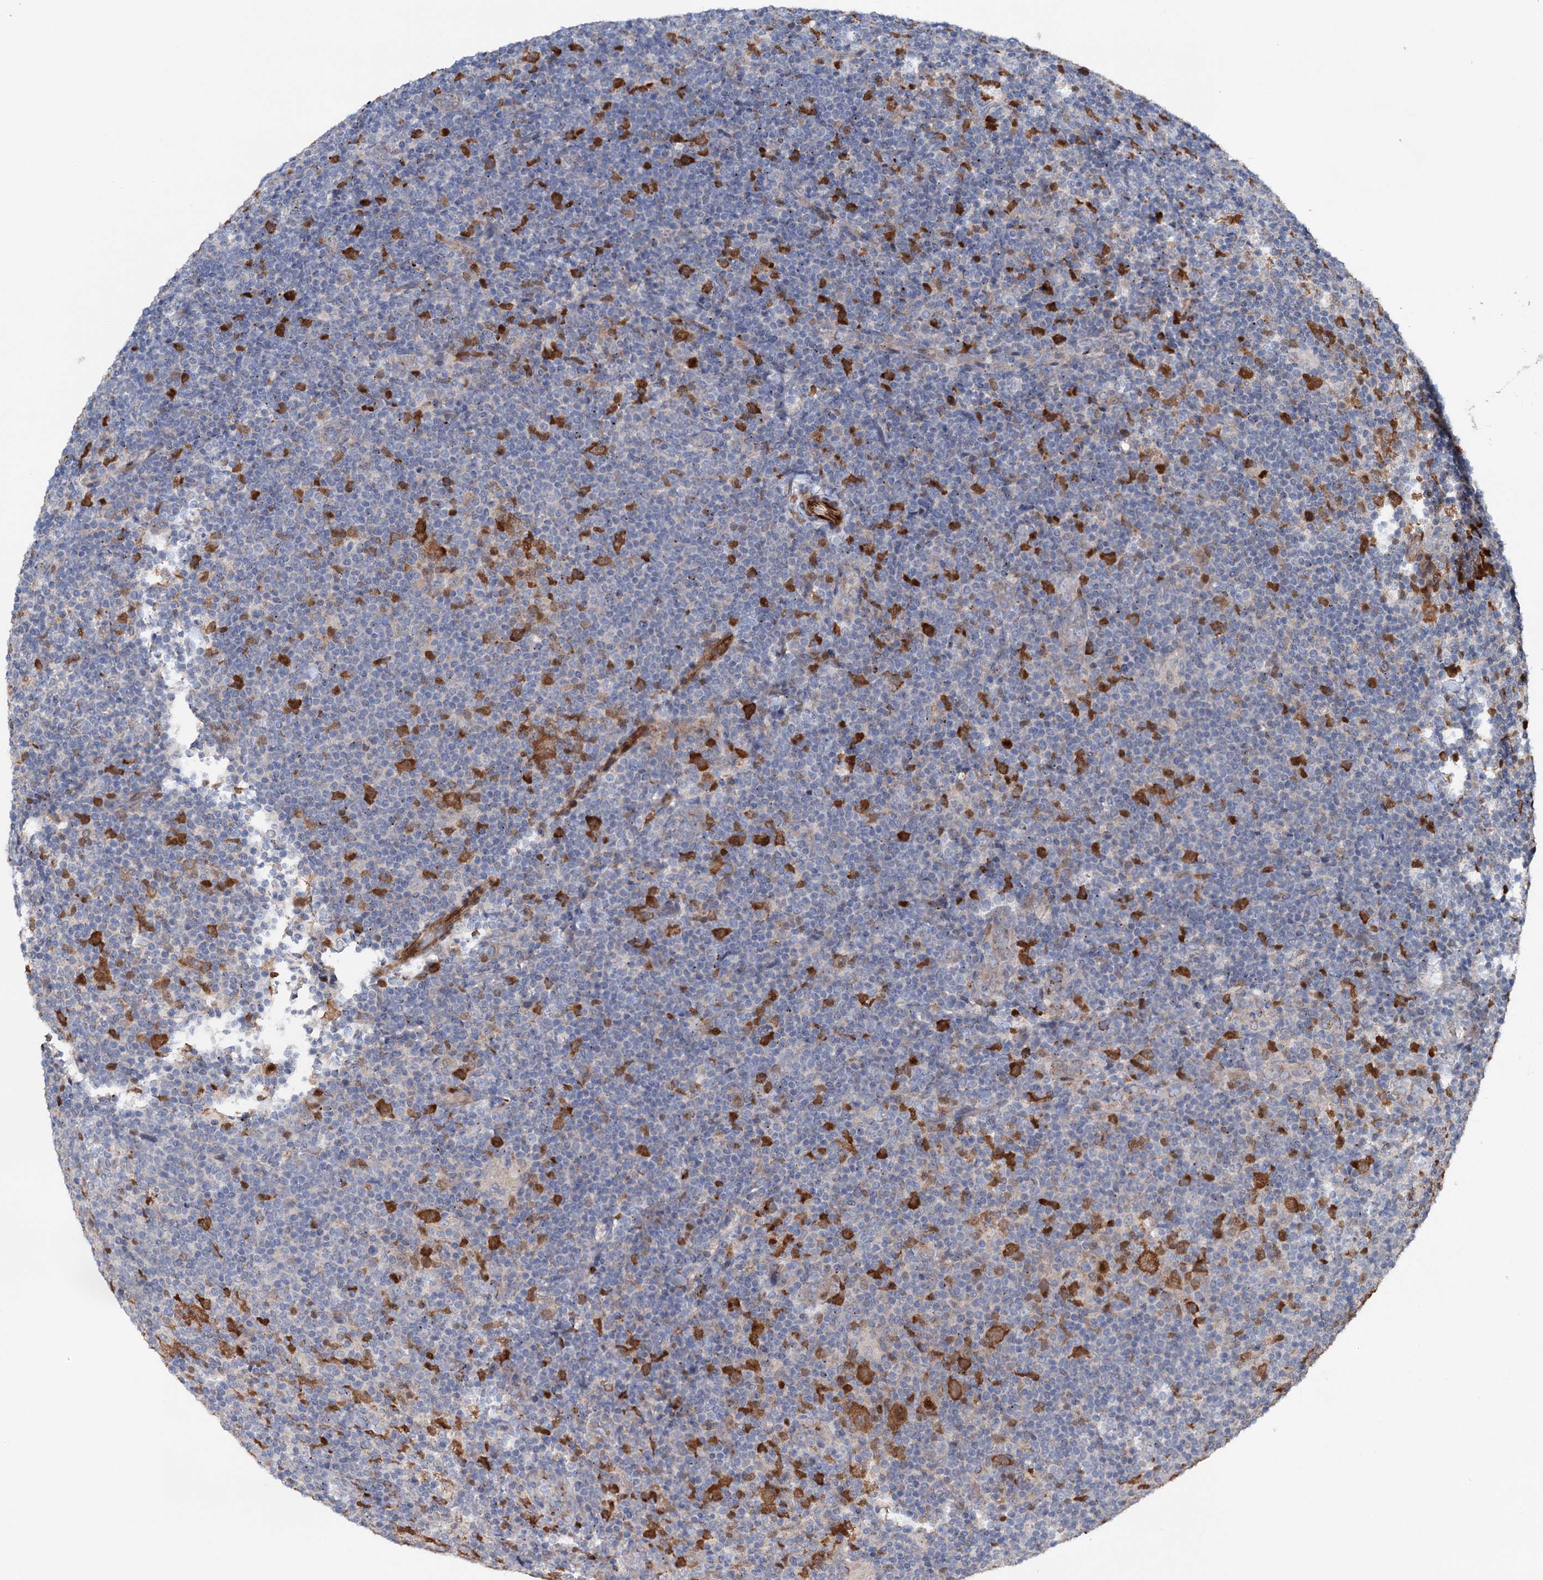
{"staining": {"intensity": "strong", "quantity": ">75%", "location": "cytoplasmic/membranous"}, "tissue": "lymphoma", "cell_type": "Tumor cells", "image_type": "cancer", "snomed": [{"axis": "morphology", "description": "Hodgkin's disease, NOS"}, {"axis": "topography", "description": "Lymph node"}], "caption": "Immunohistochemical staining of Hodgkin's disease shows high levels of strong cytoplasmic/membranous positivity in approximately >75% of tumor cells.", "gene": "NCAPD2", "patient": {"sex": "female", "age": 57}}